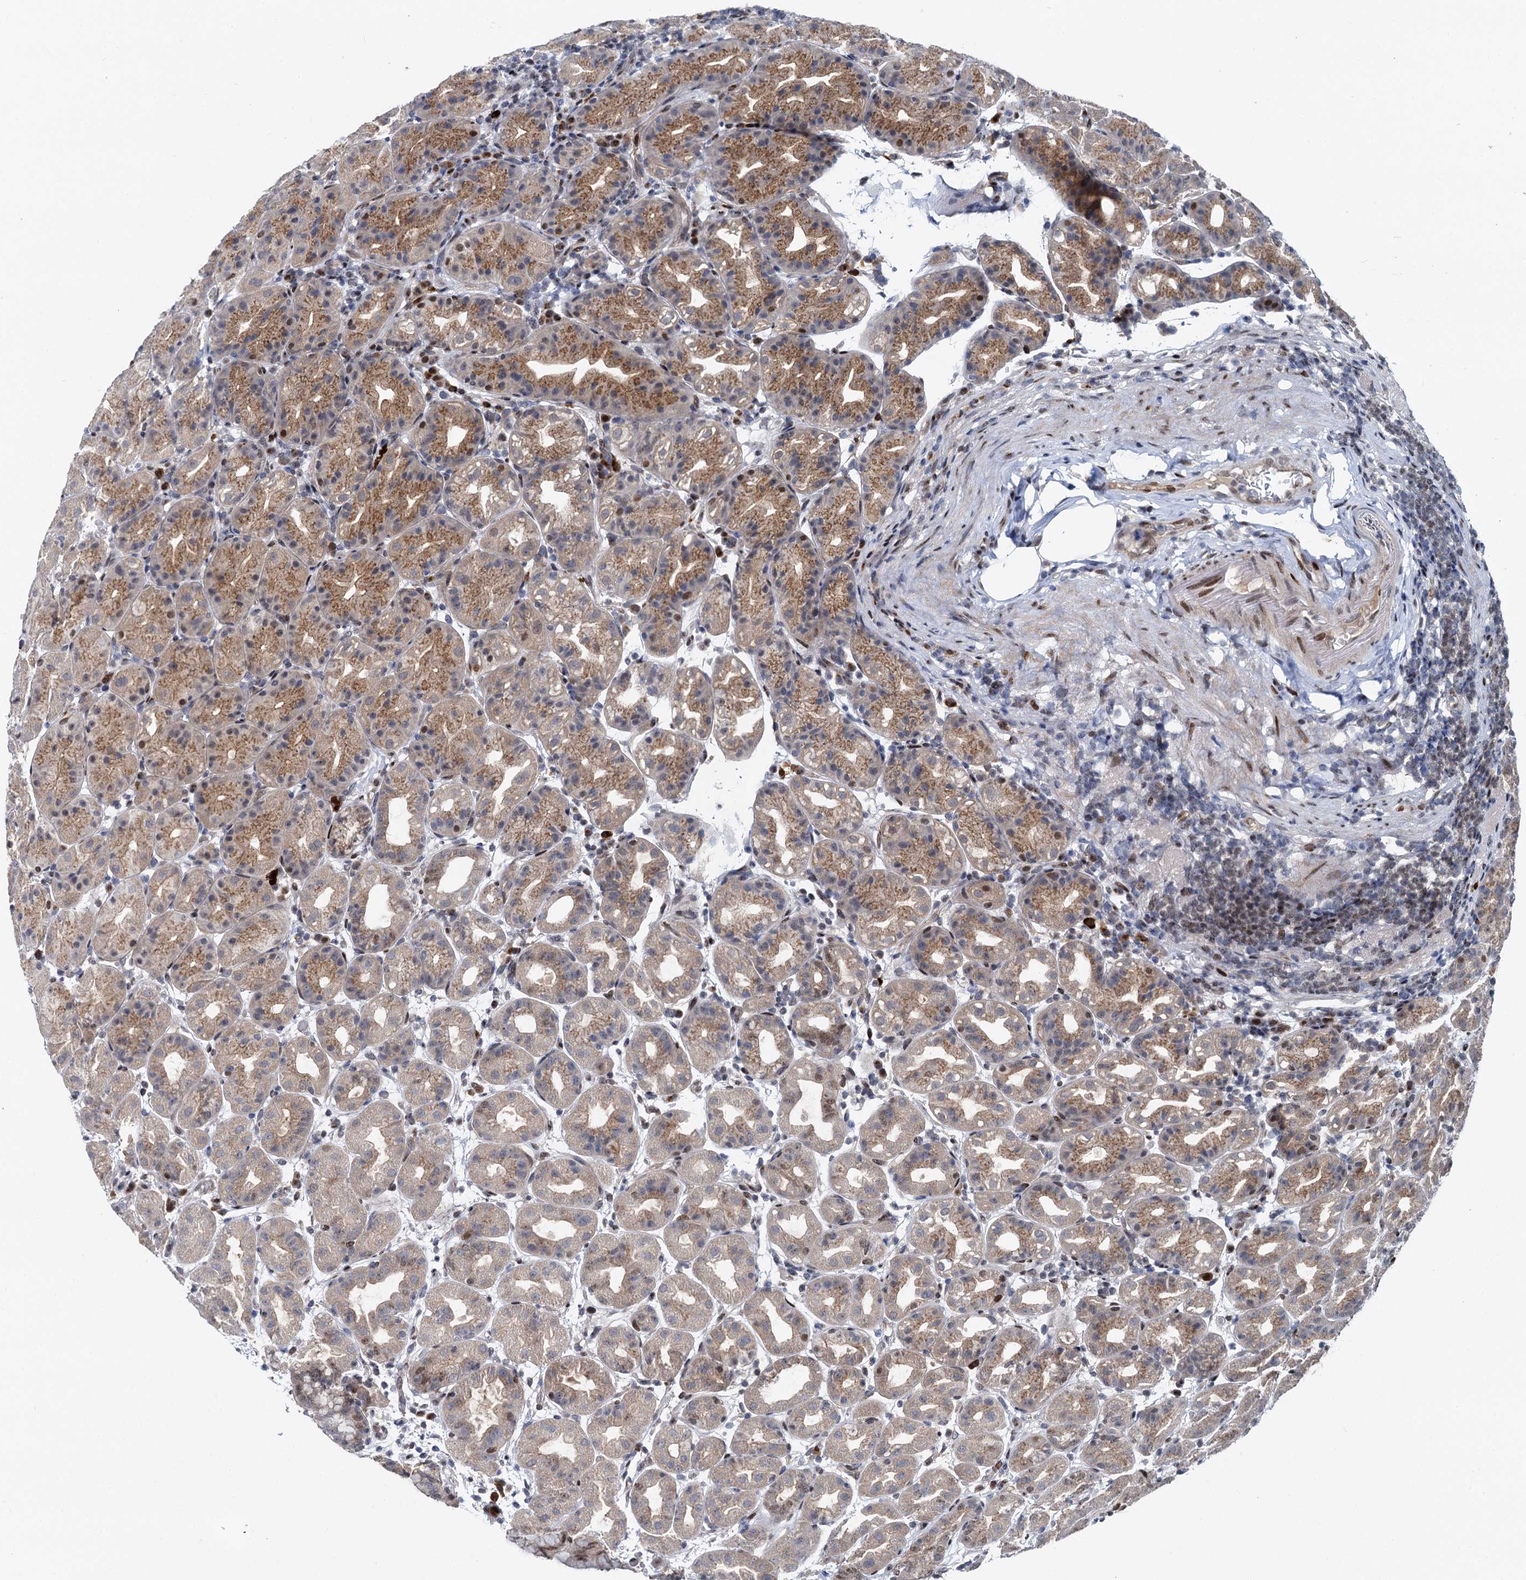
{"staining": {"intensity": "moderate", "quantity": ">75%", "location": "cytoplasmic/membranous,nuclear"}, "tissue": "stomach", "cell_type": "Glandular cells", "image_type": "normal", "snomed": [{"axis": "morphology", "description": "Normal tissue, NOS"}, {"axis": "topography", "description": "Stomach"}], "caption": "Immunohistochemical staining of unremarkable human stomach displays moderate cytoplasmic/membranous,nuclear protein expression in approximately >75% of glandular cells.", "gene": "RUFY2", "patient": {"sex": "female", "age": 79}}